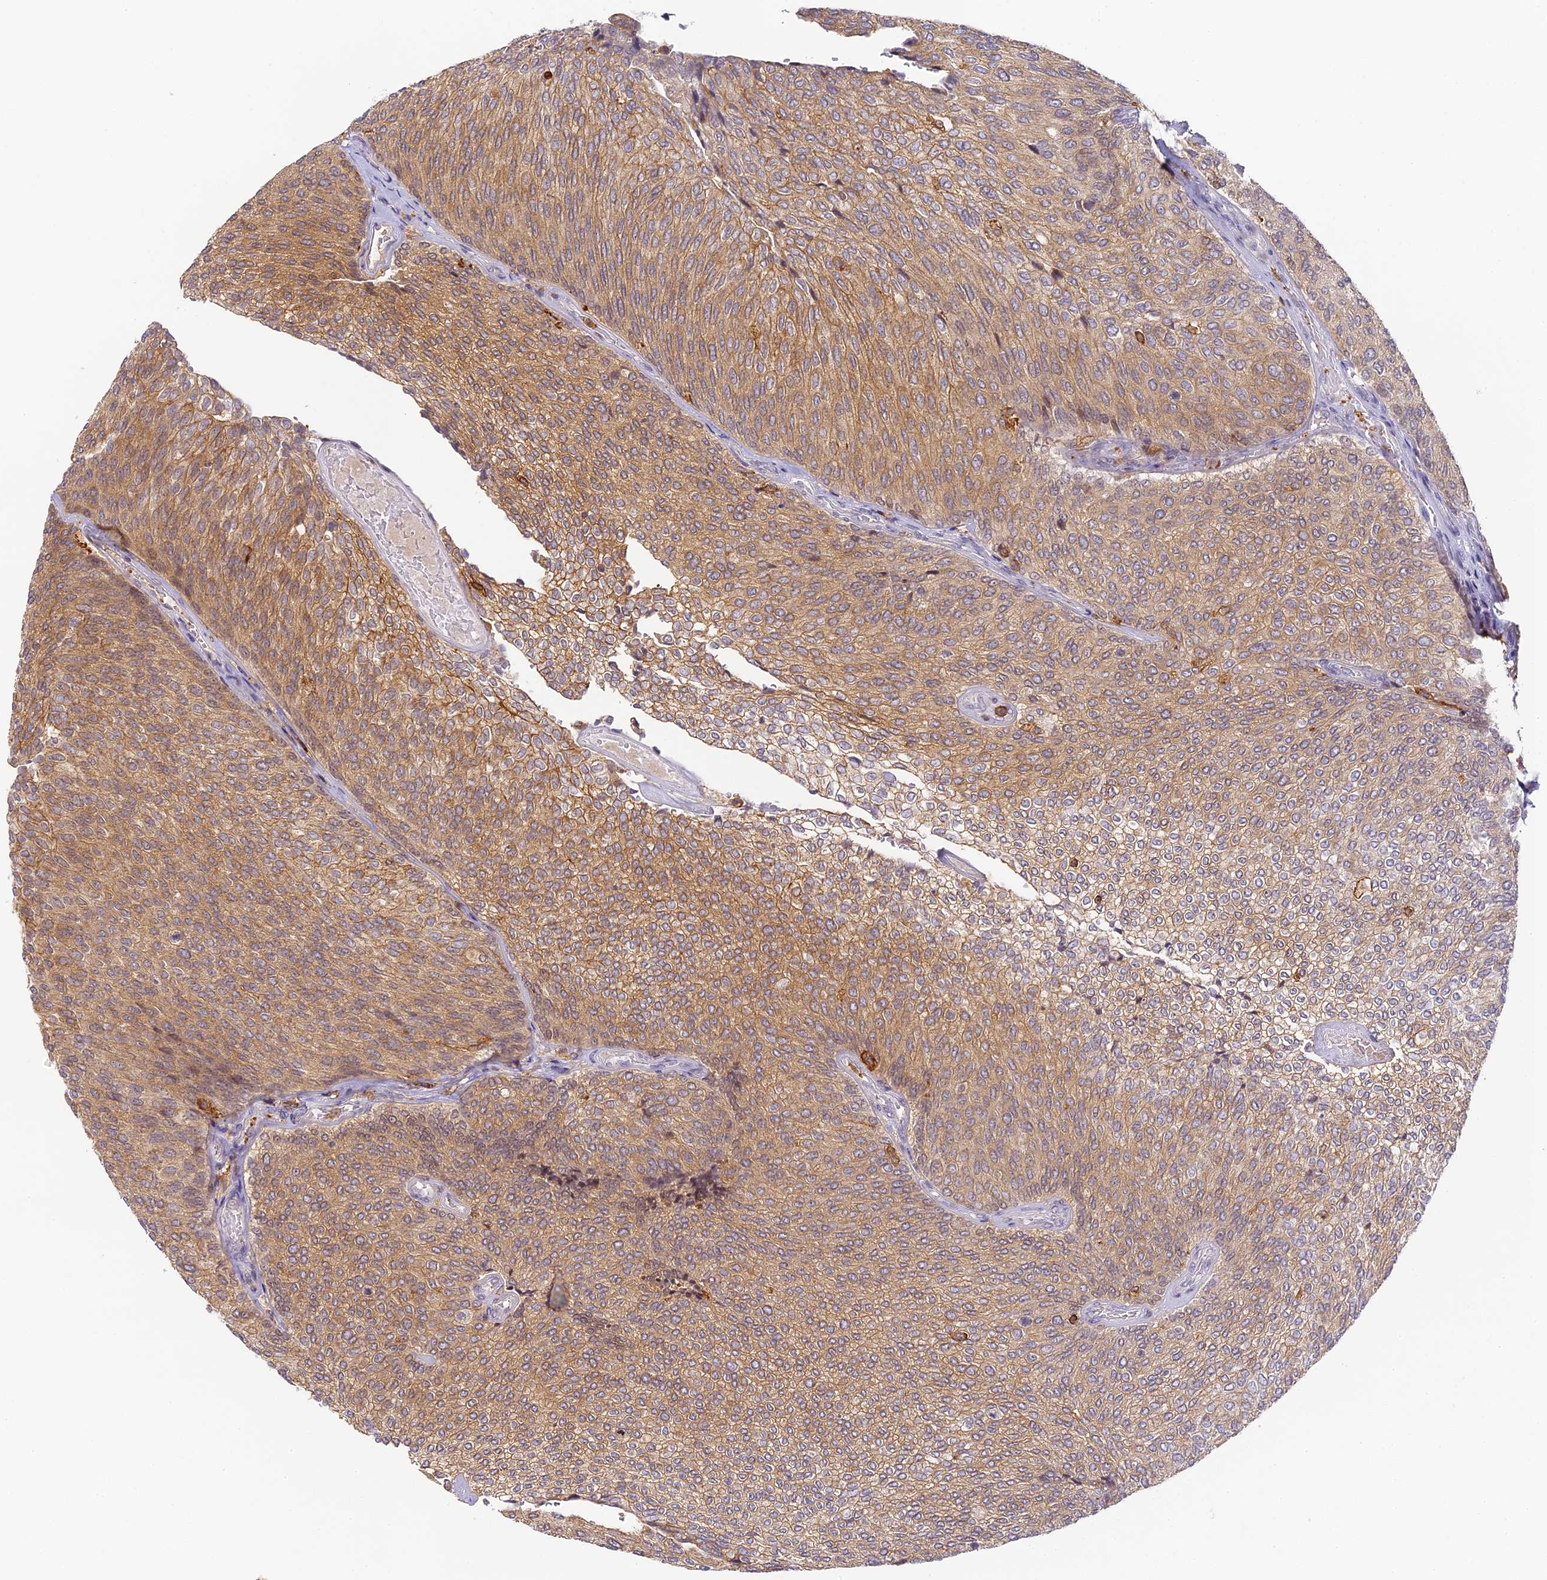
{"staining": {"intensity": "moderate", "quantity": ">75%", "location": "cytoplasmic/membranous"}, "tissue": "urothelial cancer", "cell_type": "Tumor cells", "image_type": "cancer", "snomed": [{"axis": "morphology", "description": "Urothelial carcinoma, Low grade"}, {"axis": "topography", "description": "Urinary bladder"}], "caption": "Protein expression analysis of human urothelial cancer reveals moderate cytoplasmic/membranous expression in approximately >75% of tumor cells.", "gene": "FYB1", "patient": {"sex": "female", "age": 79}}